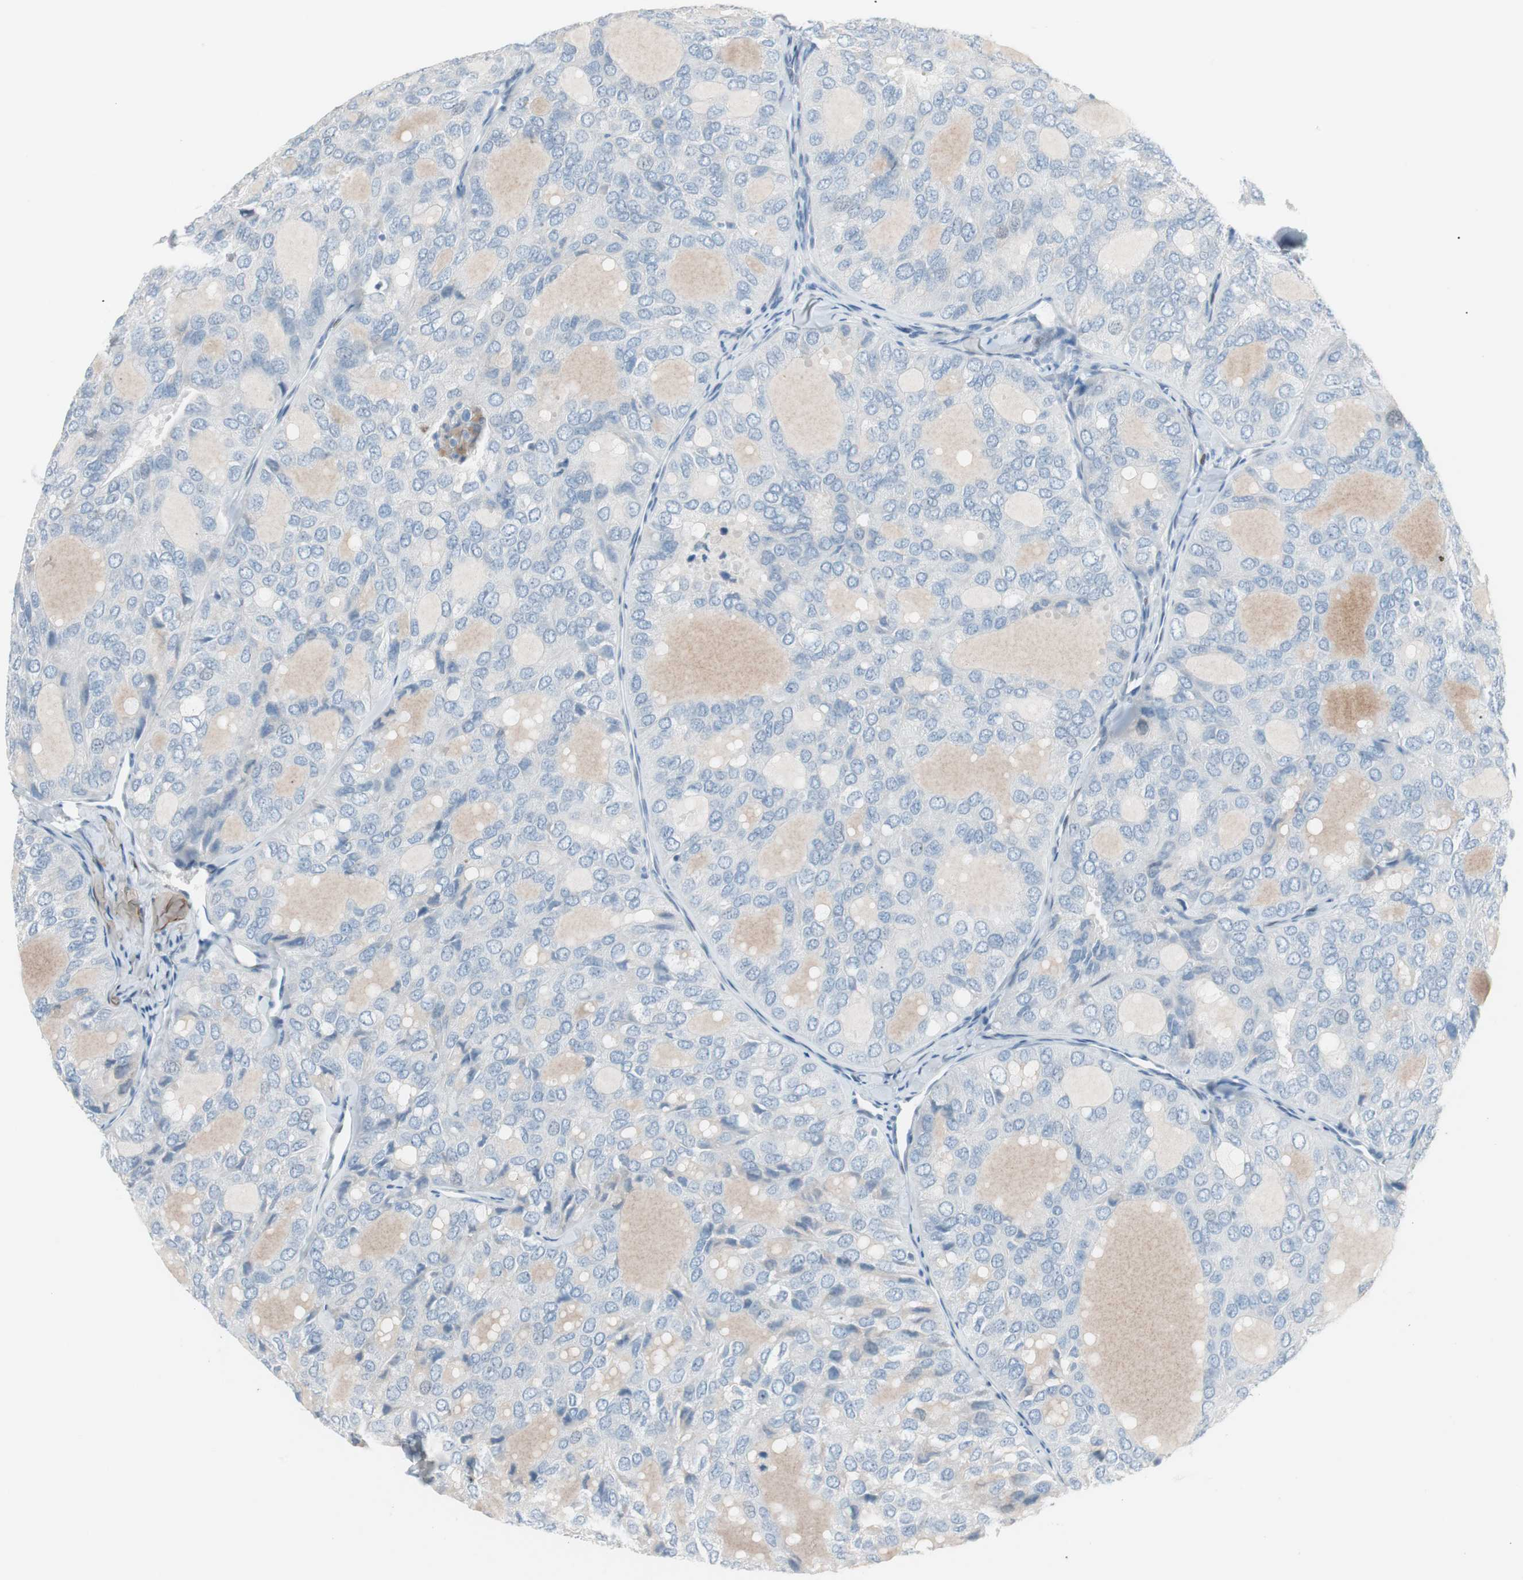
{"staining": {"intensity": "negative", "quantity": "none", "location": "none"}, "tissue": "thyroid cancer", "cell_type": "Tumor cells", "image_type": "cancer", "snomed": [{"axis": "morphology", "description": "Follicular adenoma carcinoma, NOS"}, {"axis": "topography", "description": "Thyroid gland"}], "caption": "This is an immunohistochemistry micrograph of thyroid cancer. There is no staining in tumor cells.", "gene": "FOSL1", "patient": {"sex": "male", "age": 75}}